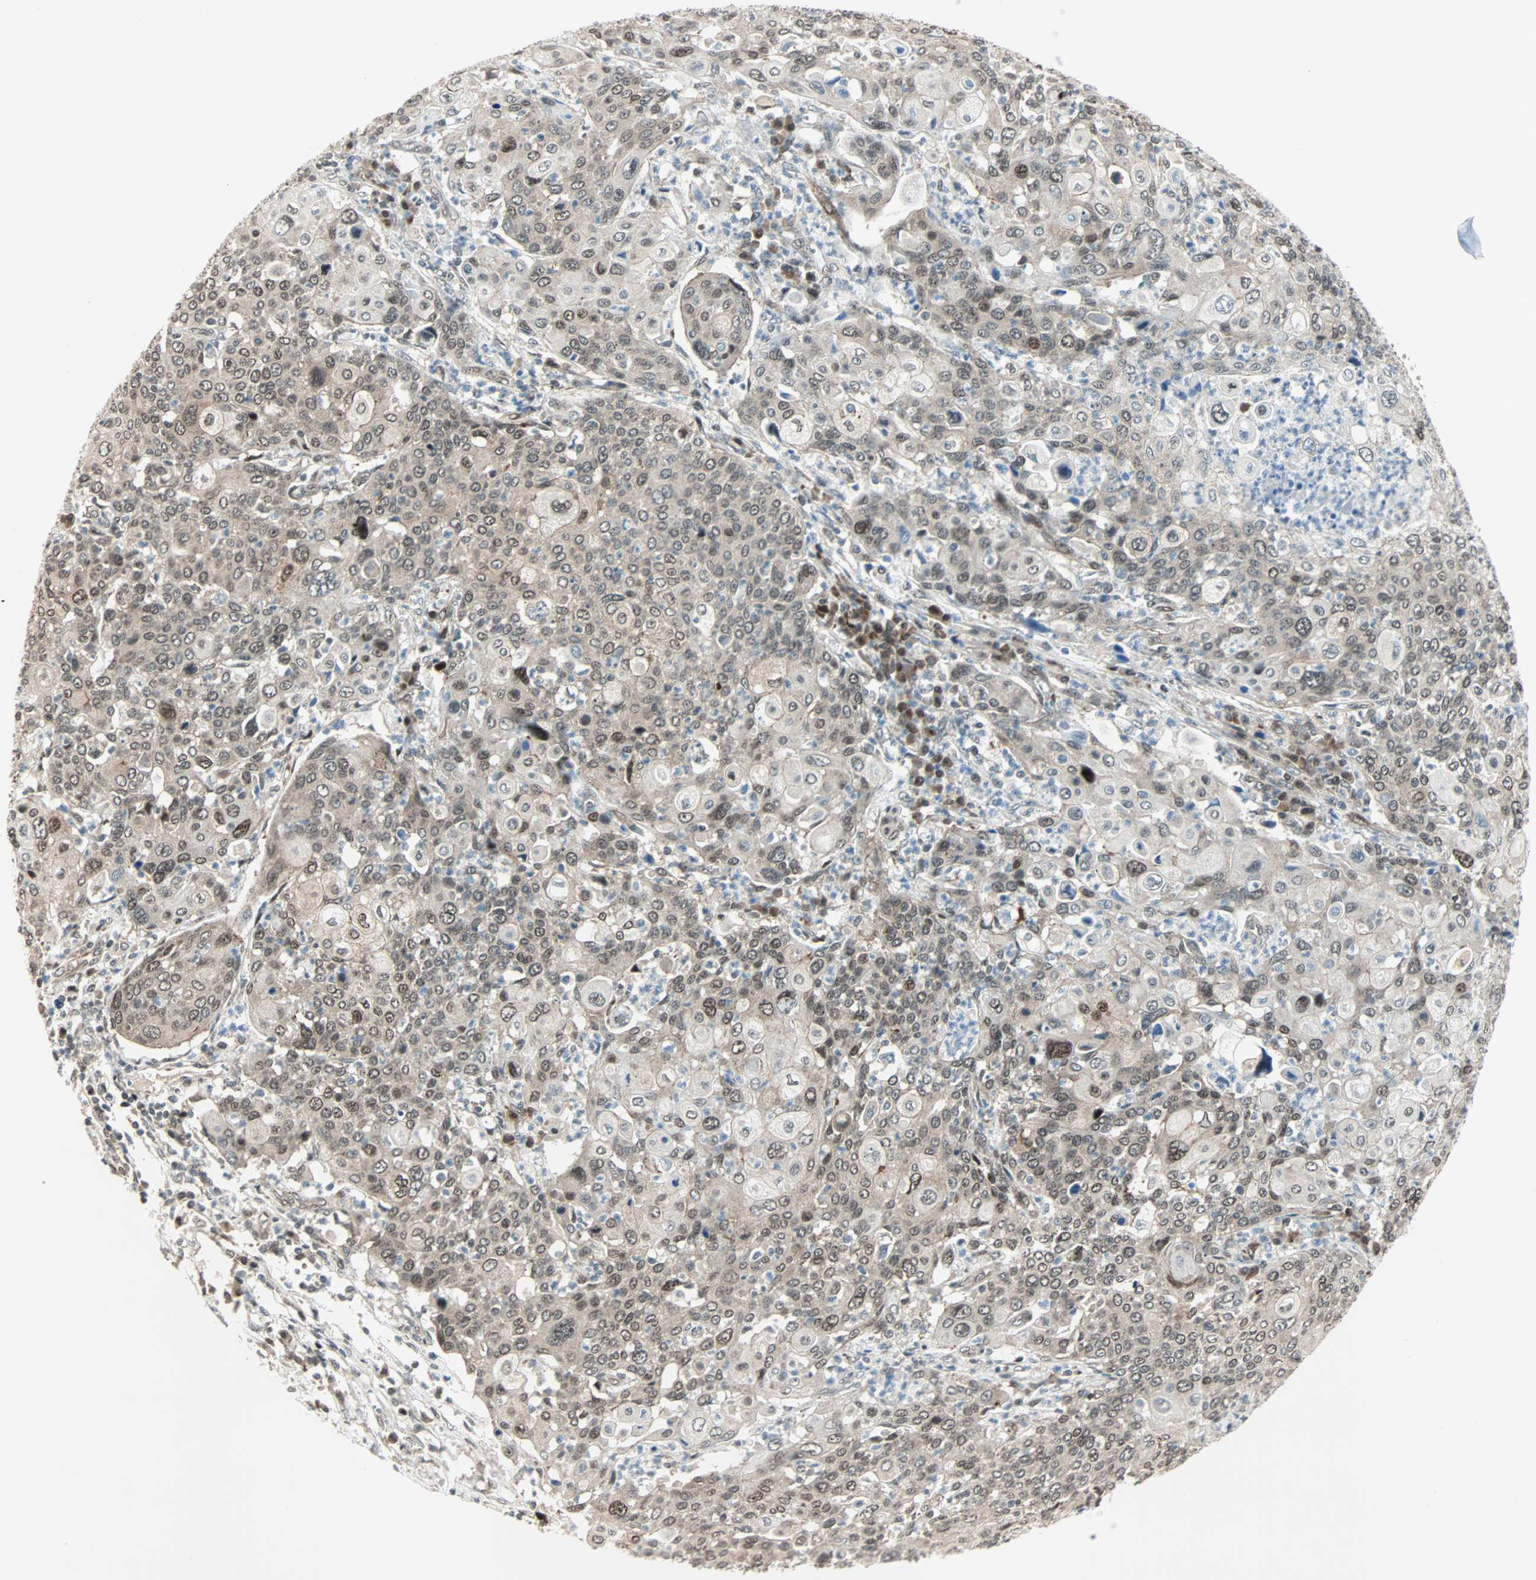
{"staining": {"intensity": "weak", "quantity": "25%-75%", "location": "cytoplasmic/membranous,nuclear"}, "tissue": "cervical cancer", "cell_type": "Tumor cells", "image_type": "cancer", "snomed": [{"axis": "morphology", "description": "Squamous cell carcinoma, NOS"}, {"axis": "topography", "description": "Cervix"}], "caption": "The photomicrograph exhibits immunohistochemical staining of squamous cell carcinoma (cervical). There is weak cytoplasmic/membranous and nuclear staining is identified in approximately 25%-75% of tumor cells.", "gene": "CBX4", "patient": {"sex": "female", "age": 40}}